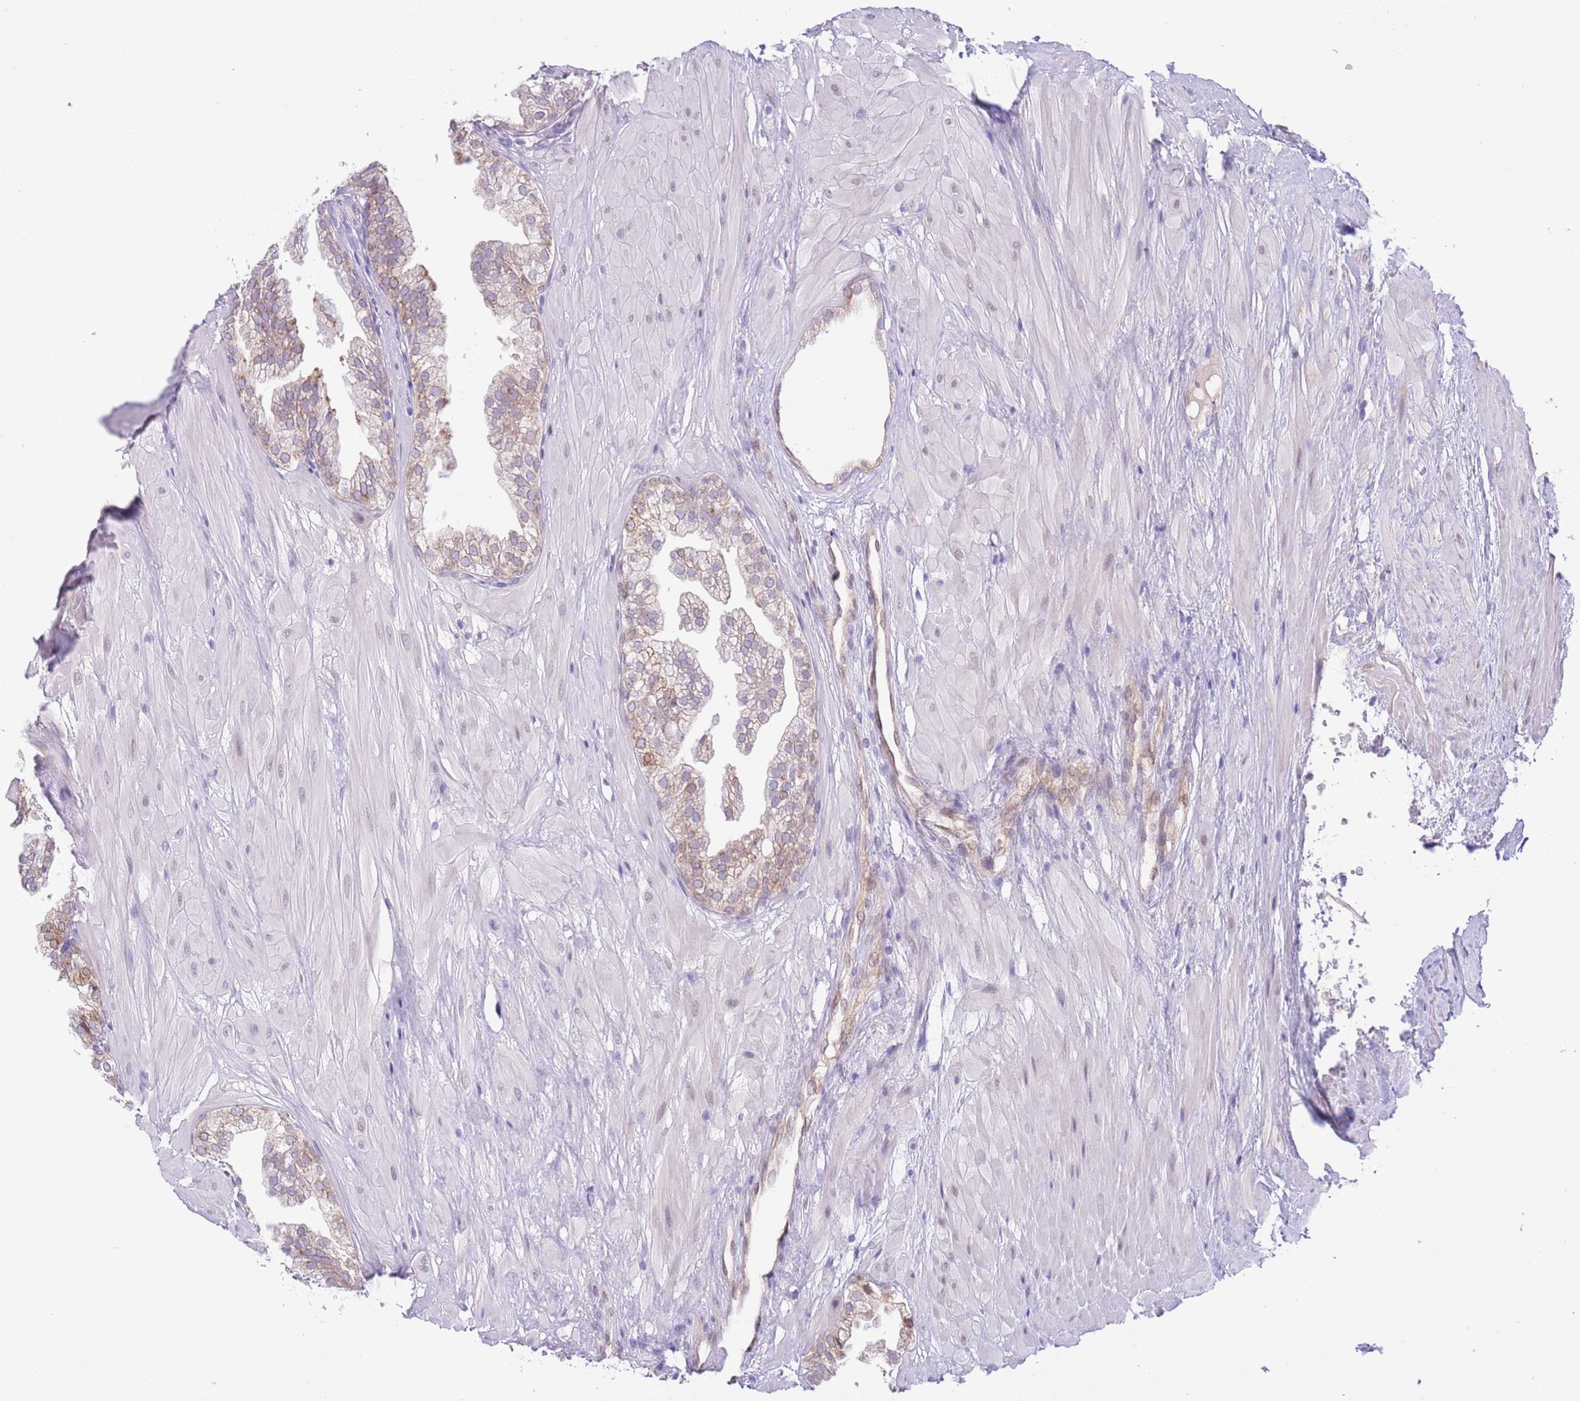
{"staining": {"intensity": "moderate", "quantity": "<25%", "location": "cytoplasmic/membranous"}, "tissue": "prostate", "cell_type": "Glandular cells", "image_type": "normal", "snomed": [{"axis": "morphology", "description": "Normal tissue, NOS"}, {"axis": "topography", "description": "Prostate"}, {"axis": "topography", "description": "Peripheral nerve tissue"}], "caption": "Immunohistochemical staining of unremarkable human prostate displays <25% levels of moderate cytoplasmic/membranous protein staining in approximately <25% of glandular cells.", "gene": "EBPL", "patient": {"sex": "male", "age": 55}}